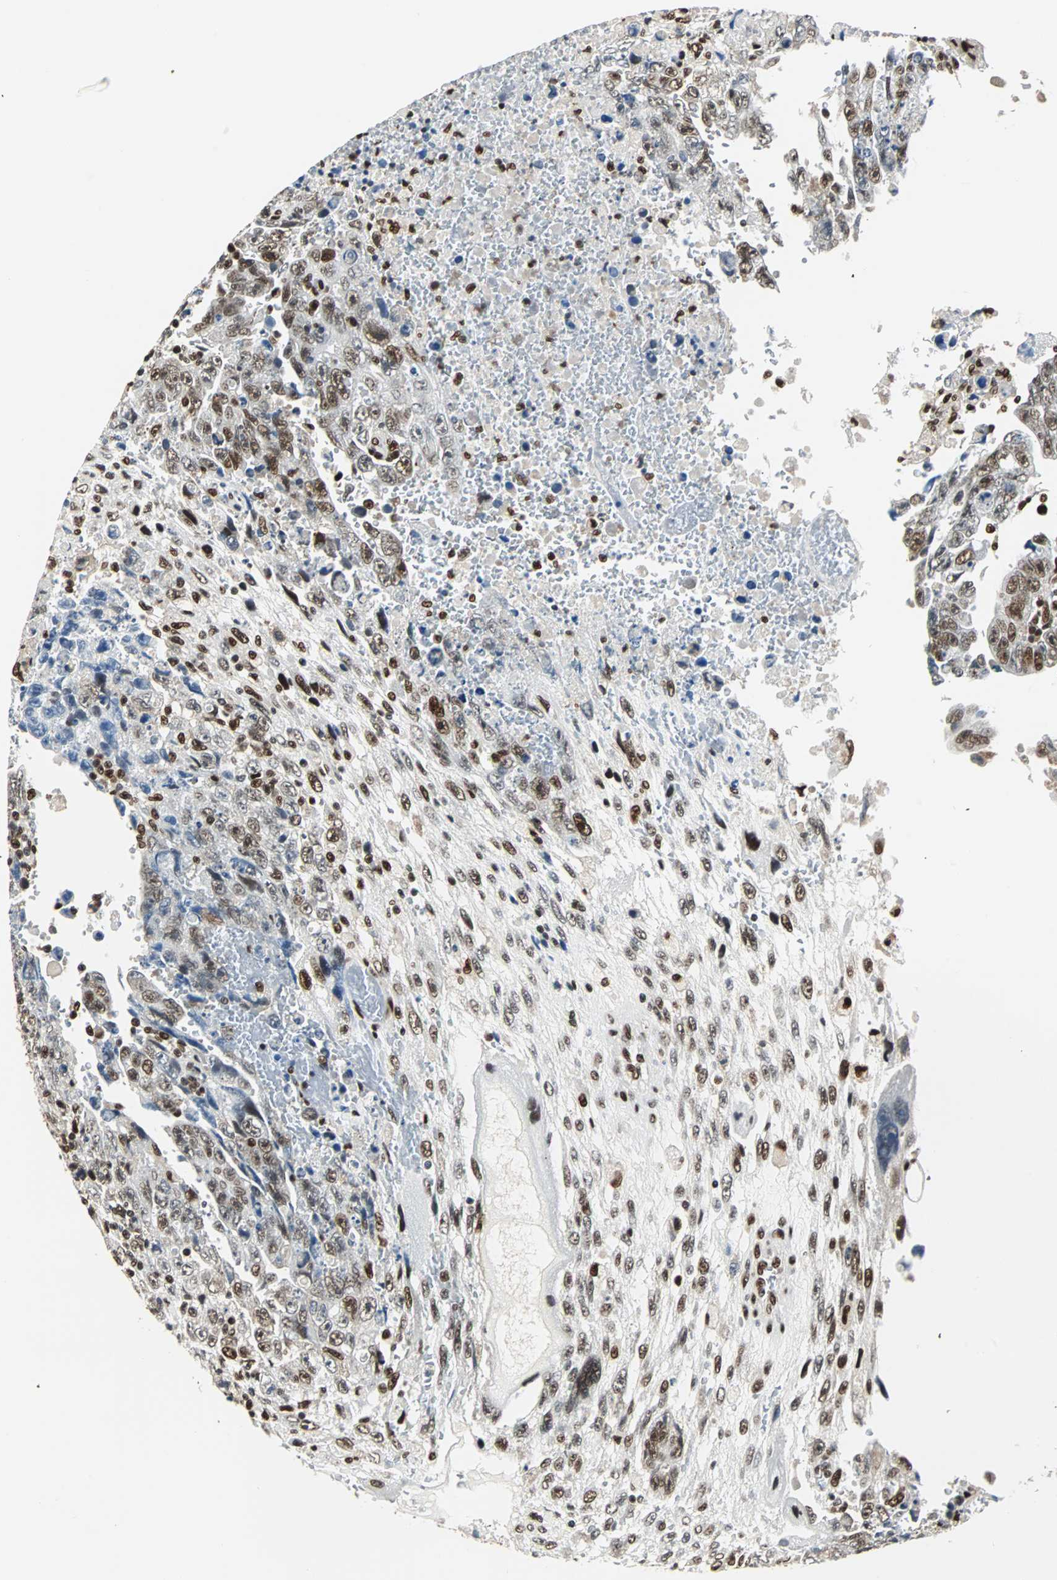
{"staining": {"intensity": "strong", "quantity": ">75%", "location": "nuclear"}, "tissue": "testis cancer", "cell_type": "Tumor cells", "image_type": "cancer", "snomed": [{"axis": "morphology", "description": "Carcinoma, Embryonal, NOS"}, {"axis": "topography", "description": "Testis"}], "caption": "Human testis cancer stained for a protein (brown) shows strong nuclear positive expression in approximately >75% of tumor cells.", "gene": "XRCC4", "patient": {"sex": "male", "age": 28}}